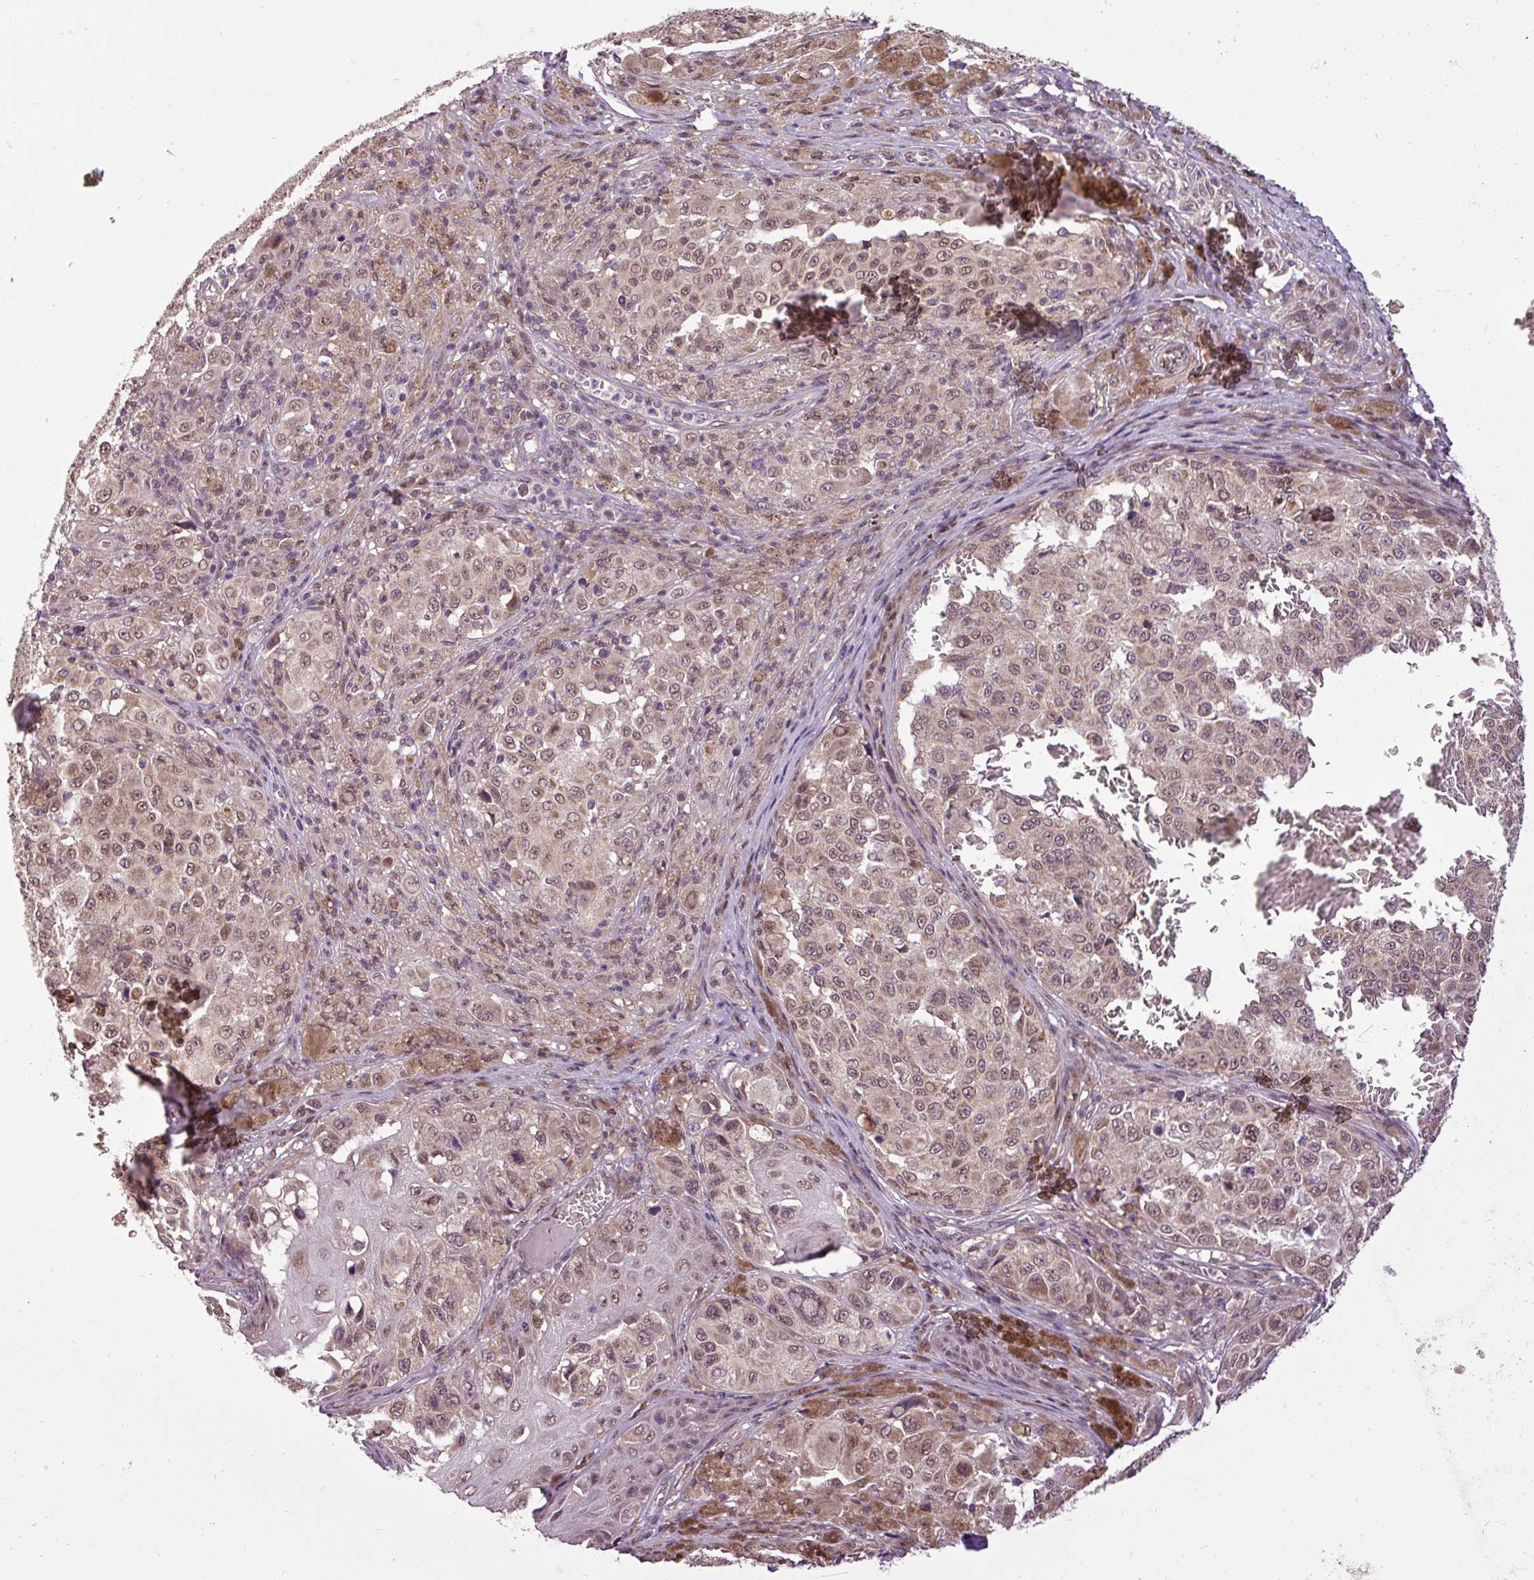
{"staining": {"intensity": "weak", "quantity": ">75%", "location": "cytoplasmic/membranous,nuclear"}, "tissue": "melanoma", "cell_type": "Tumor cells", "image_type": "cancer", "snomed": [{"axis": "morphology", "description": "Malignant melanoma, NOS"}, {"axis": "topography", "description": "Skin"}], "caption": "Protein staining shows weak cytoplasmic/membranous and nuclear expression in approximately >75% of tumor cells in melanoma. (IHC, brightfield microscopy, high magnification).", "gene": "MFHAS1", "patient": {"sex": "female", "age": 63}}